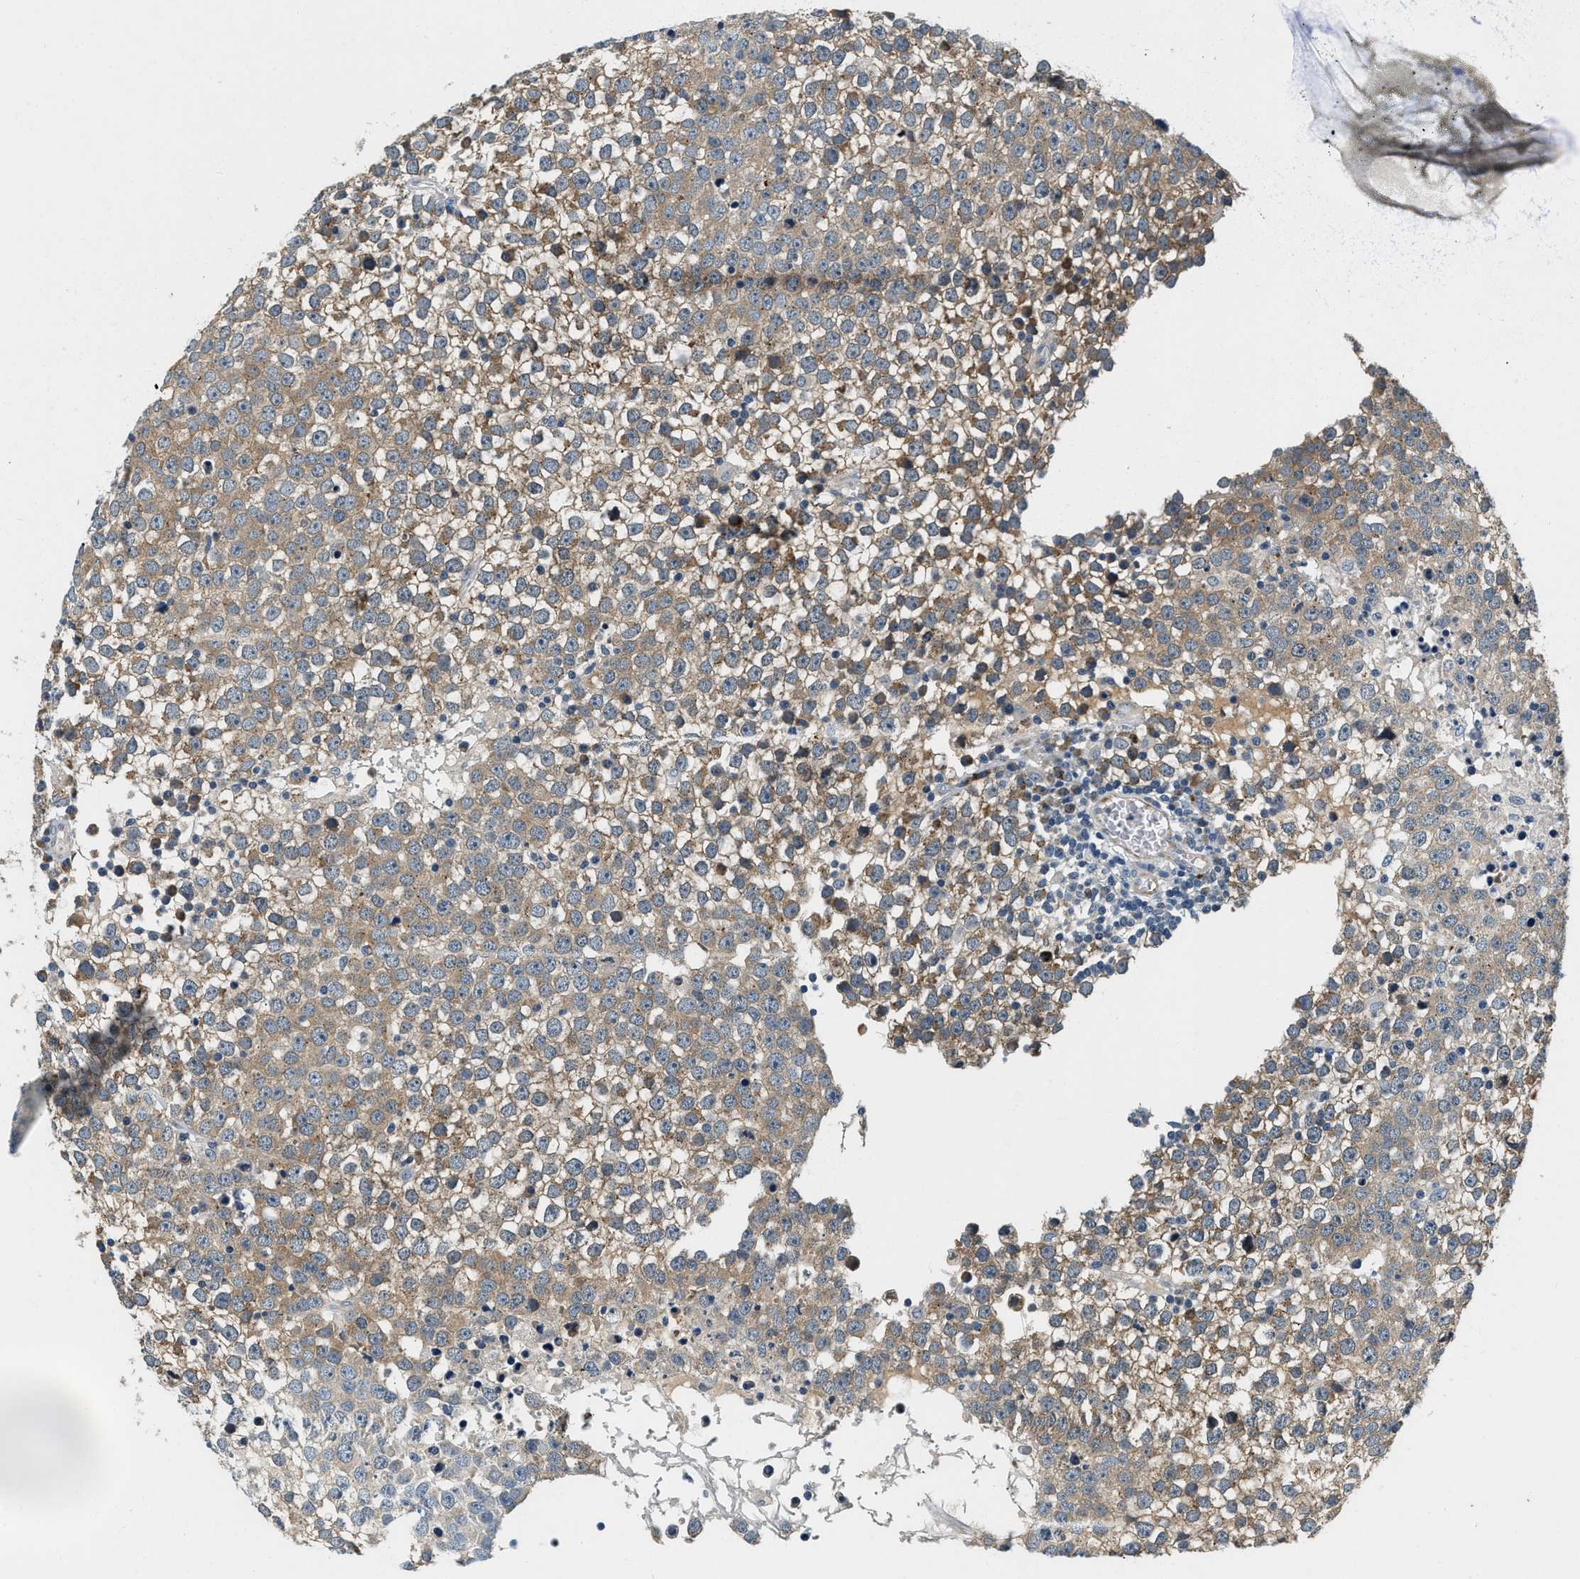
{"staining": {"intensity": "moderate", "quantity": "25%-75%", "location": "cytoplasmic/membranous"}, "tissue": "testis cancer", "cell_type": "Tumor cells", "image_type": "cancer", "snomed": [{"axis": "morphology", "description": "Seminoma, NOS"}, {"axis": "topography", "description": "Testis"}], "caption": "A brown stain shows moderate cytoplasmic/membranous expression of a protein in human testis seminoma tumor cells. The protein is shown in brown color, while the nuclei are stained blue.", "gene": "YAE1", "patient": {"sex": "male", "age": 65}}